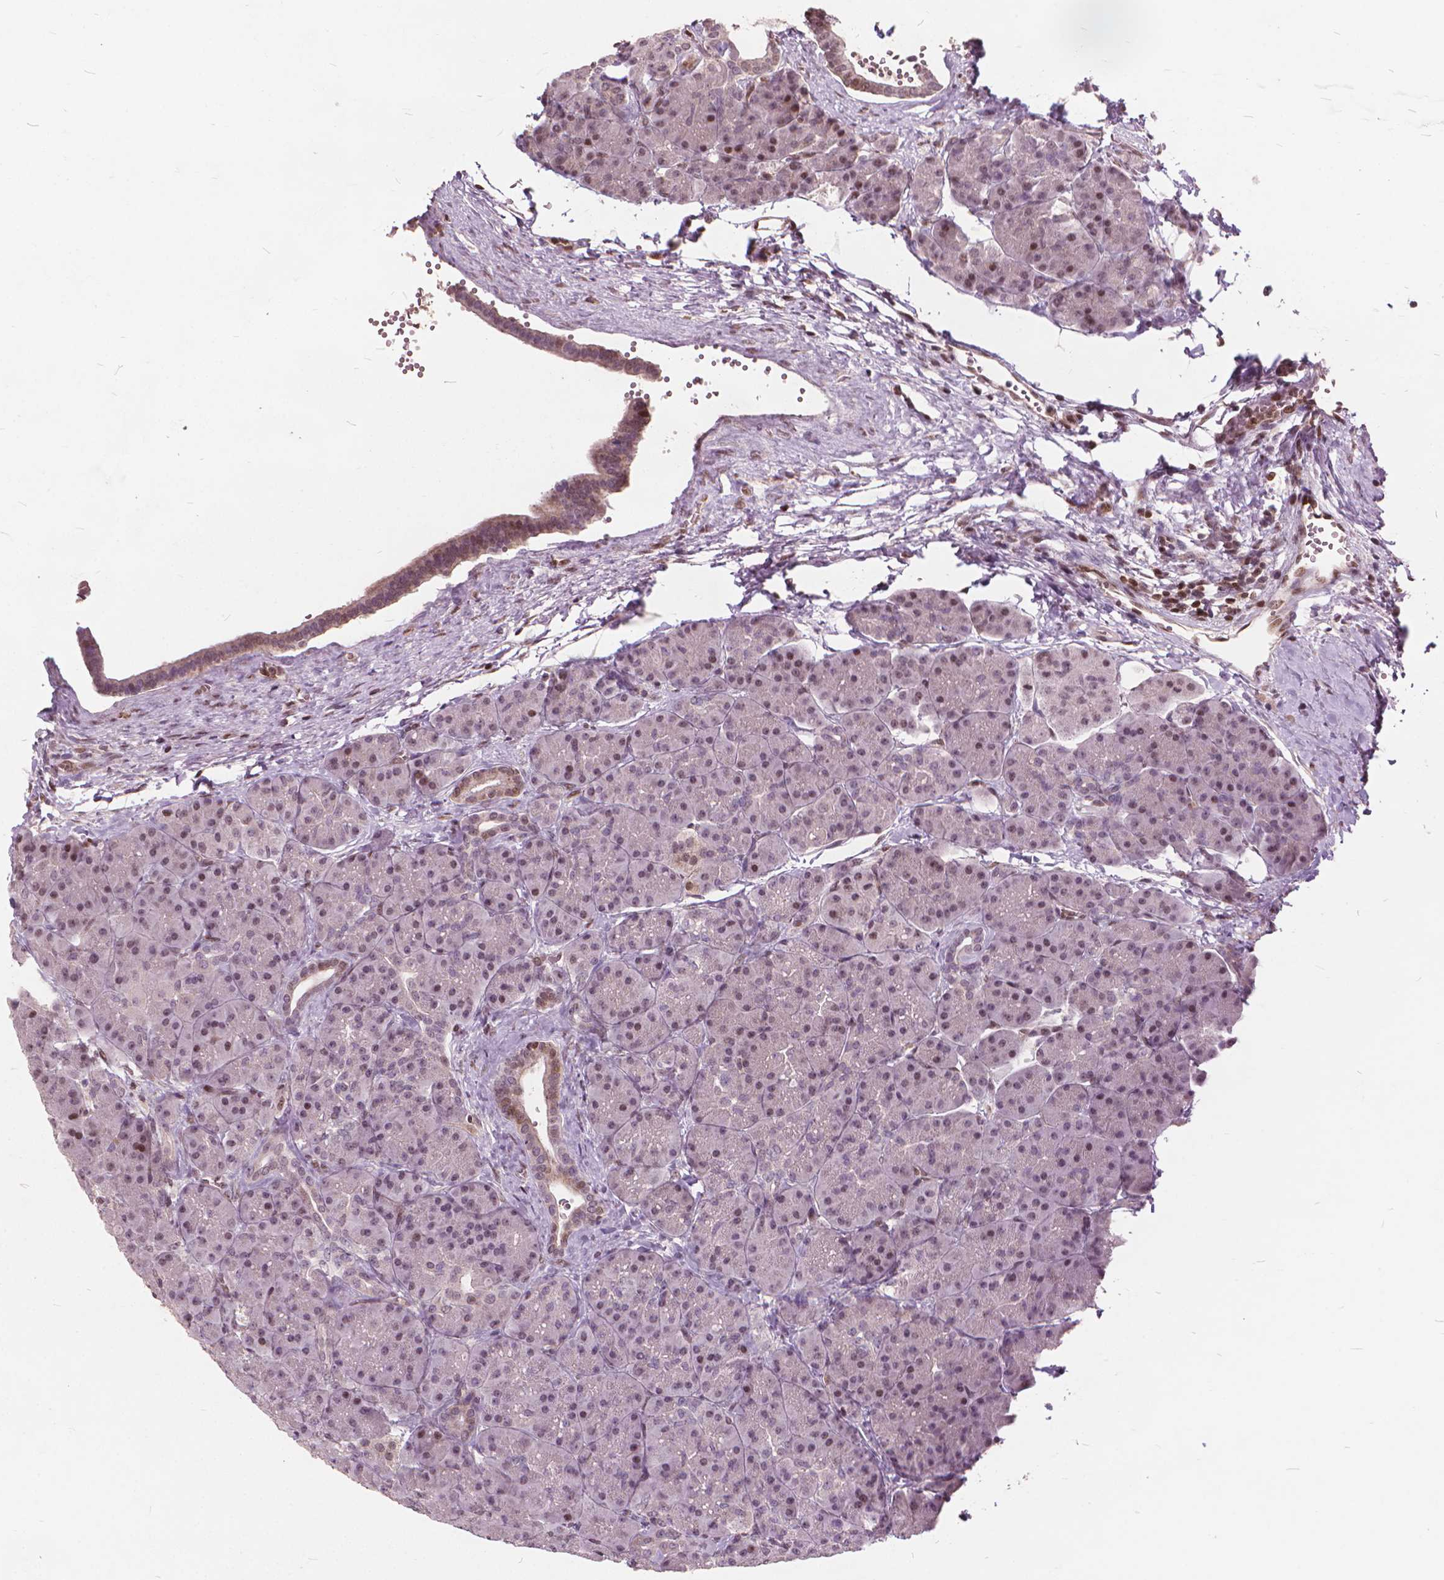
{"staining": {"intensity": "weak", "quantity": "25%-75%", "location": "nuclear"}, "tissue": "pancreas", "cell_type": "Exocrine glandular cells", "image_type": "normal", "snomed": [{"axis": "morphology", "description": "Normal tissue, NOS"}, {"axis": "topography", "description": "Pancreas"}], "caption": "A histopathology image of pancreas stained for a protein displays weak nuclear brown staining in exocrine glandular cells. The staining was performed using DAB (3,3'-diaminobenzidine), with brown indicating positive protein expression. Nuclei are stained blue with hematoxylin.", "gene": "STAT5B", "patient": {"sex": "male", "age": 57}}